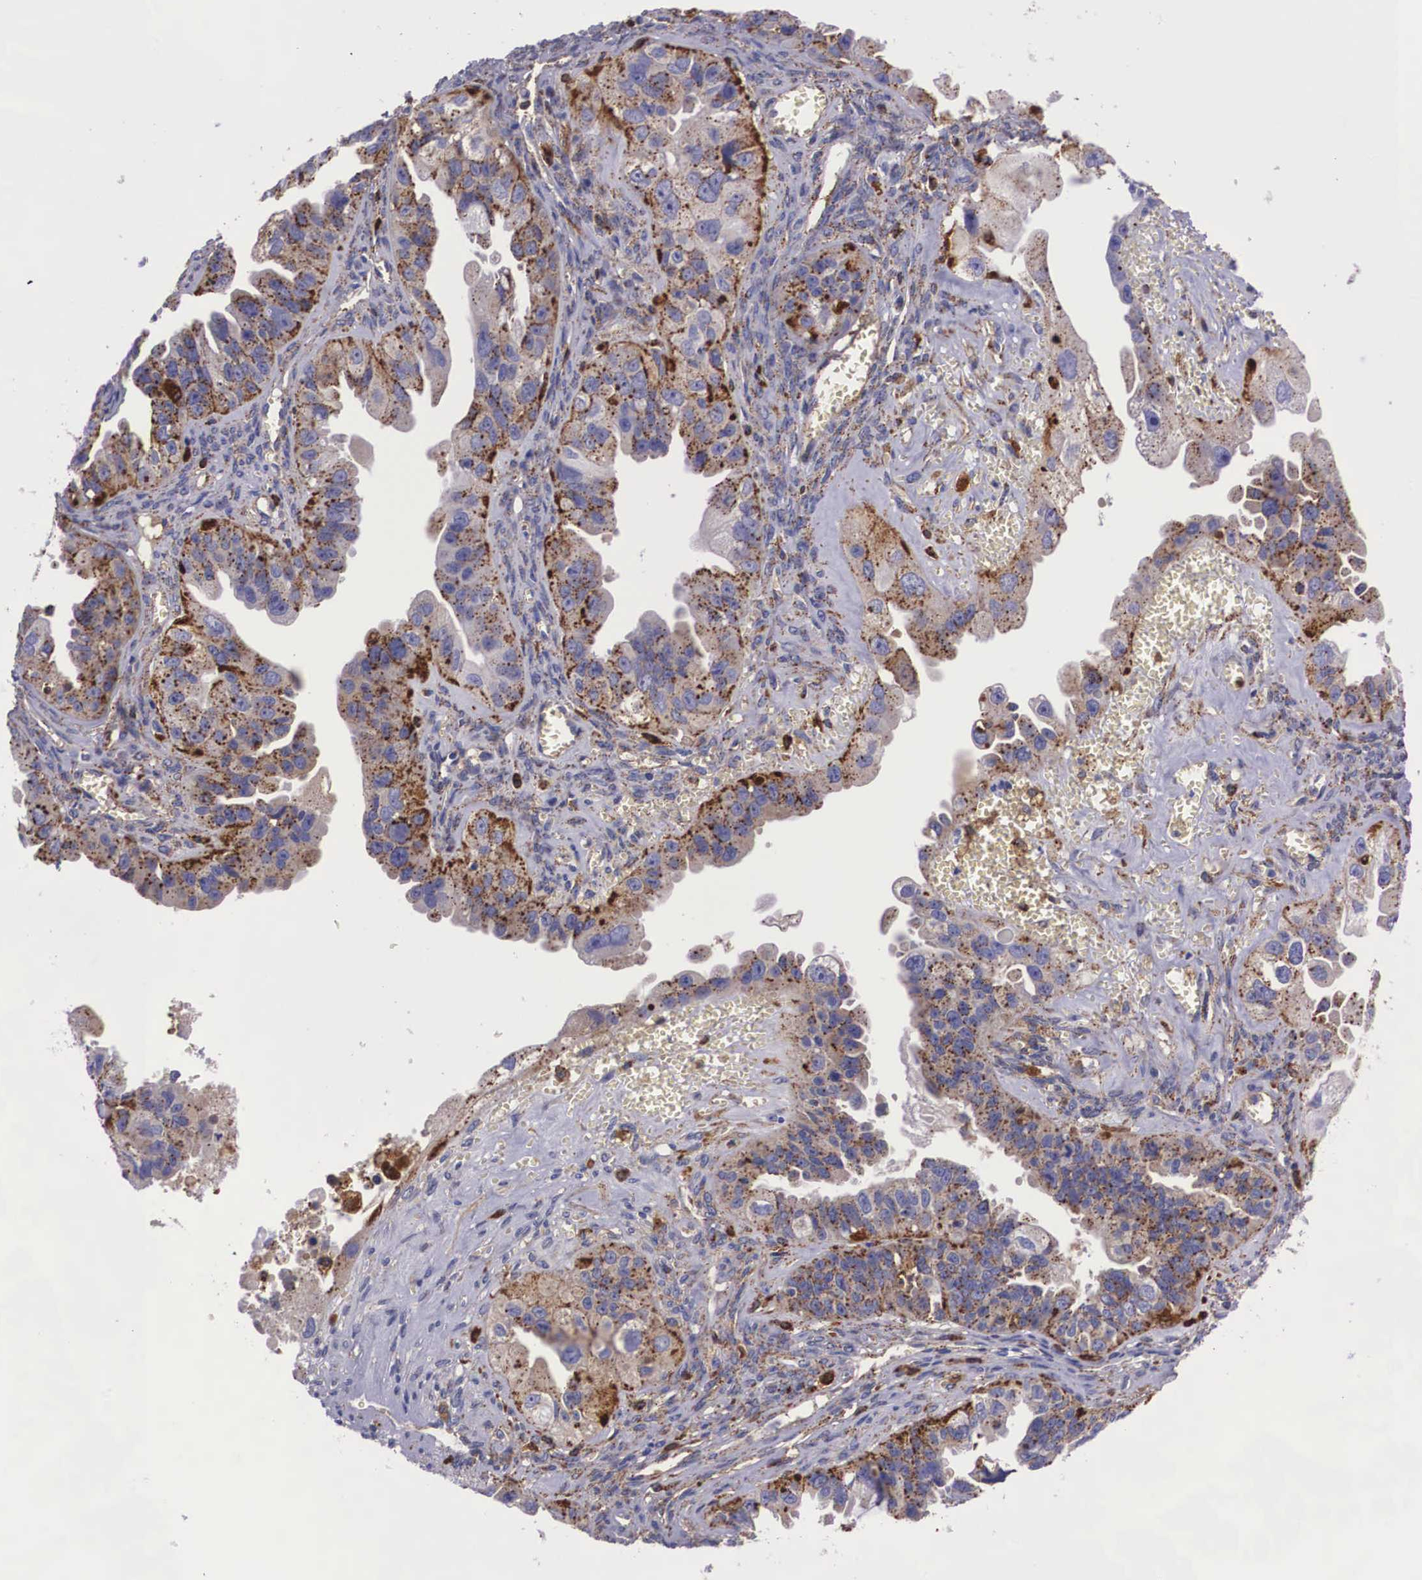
{"staining": {"intensity": "moderate", "quantity": ">75%", "location": "cytoplasmic/membranous"}, "tissue": "ovarian cancer", "cell_type": "Tumor cells", "image_type": "cancer", "snomed": [{"axis": "morphology", "description": "Carcinoma, endometroid"}, {"axis": "topography", "description": "Ovary"}], "caption": "The histopathology image displays a brown stain indicating the presence of a protein in the cytoplasmic/membranous of tumor cells in ovarian cancer (endometroid carcinoma).", "gene": "NAGA", "patient": {"sex": "female", "age": 85}}